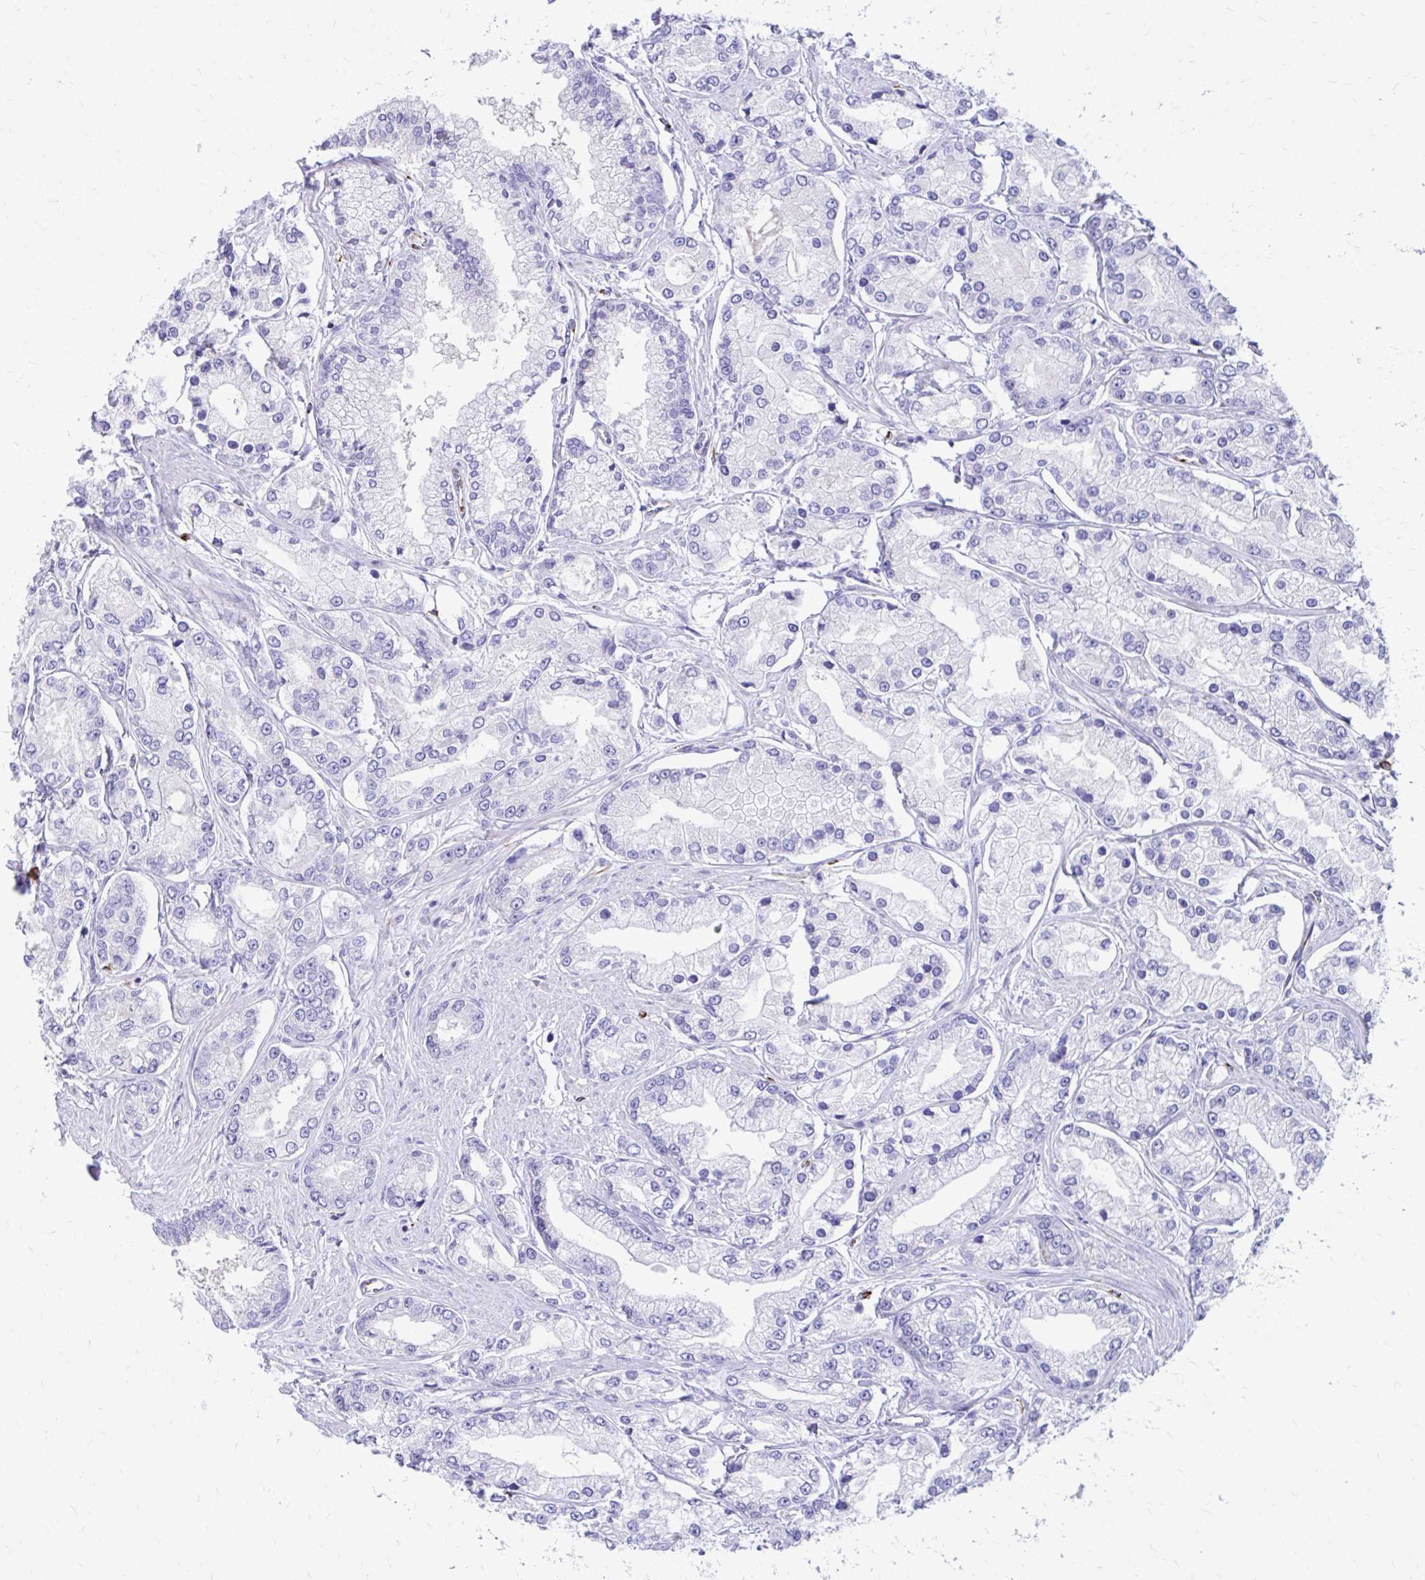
{"staining": {"intensity": "negative", "quantity": "none", "location": "none"}, "tissue": "prostate cancer", "cell_type": "Tumor cells", "image_type": "cancer", "snomed": [{"axis": "morphology", "description": "Adenocarcinoma, High grade"}, {"axis": "topography", "description": "Prostate"}], "caption": "IHC of human prostate cancer displays no positivity in tumor cells.", "gene": "ZNF699", "patient": {"sex": "male", "age": 66}}